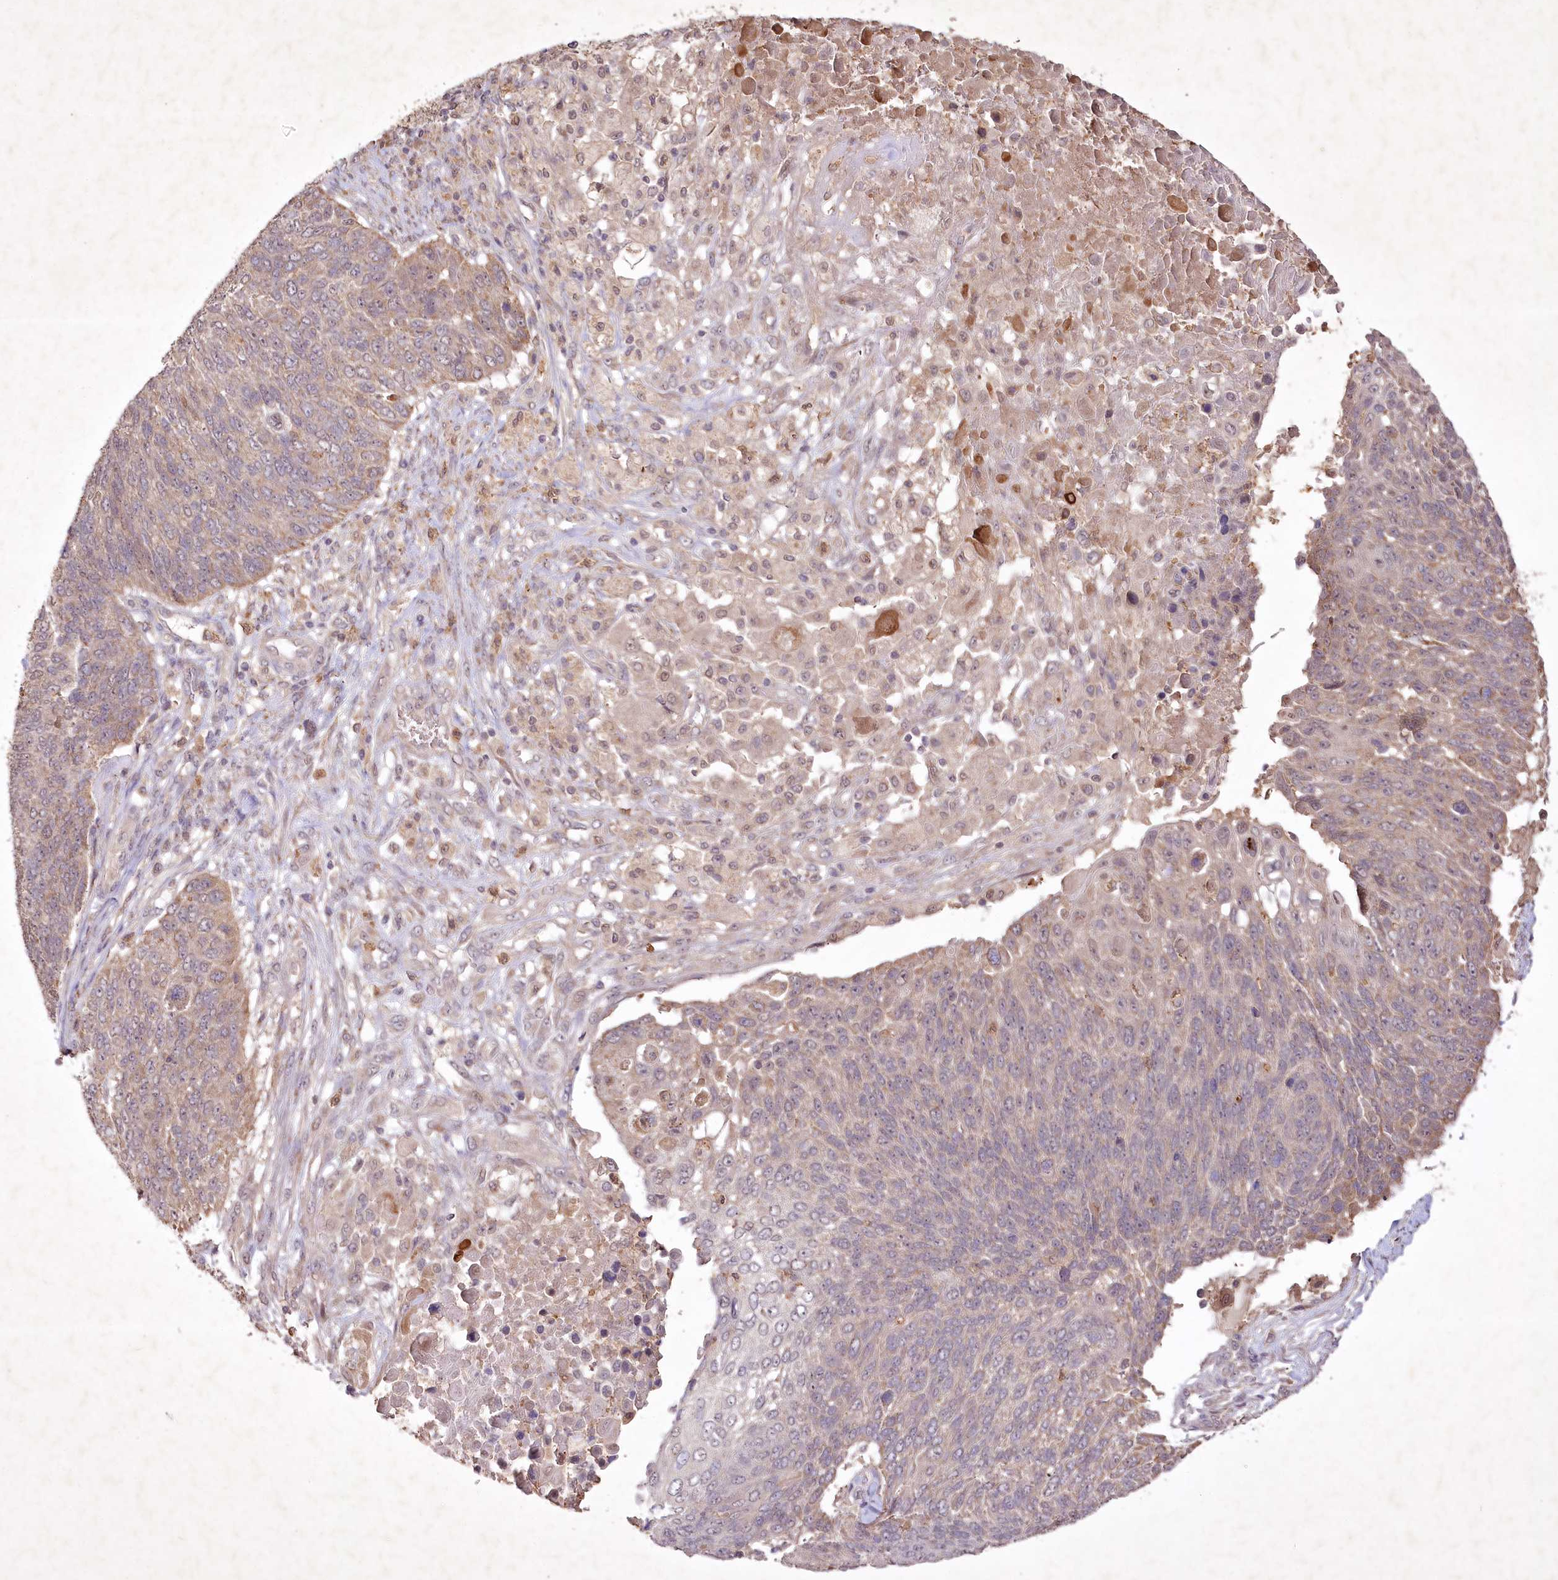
{"staining": {"intensity": "weak", "quantity": "25%-75%", "location": "cytoplasmic/membranous"}, "tissue": "lung cancer", "cell_type": "Tumor cells", "image_type": "cancer", "snomed": [{"axis": "morphology", "description": "Squamous cell carcinoma, NOS"}, {"axis": "topography", "description": "Lung"}], "caption": "A low amount of weak cytoplasmic/membranous positivity is appreciated in approximately 25%-75% of tumor cells in lung squamous cell carcinoma tissue. (IHC, brightfield microscopy, high magnification).", "gene": "IRAK1BP1", "patient": {"sex": "male", "age": 66}}